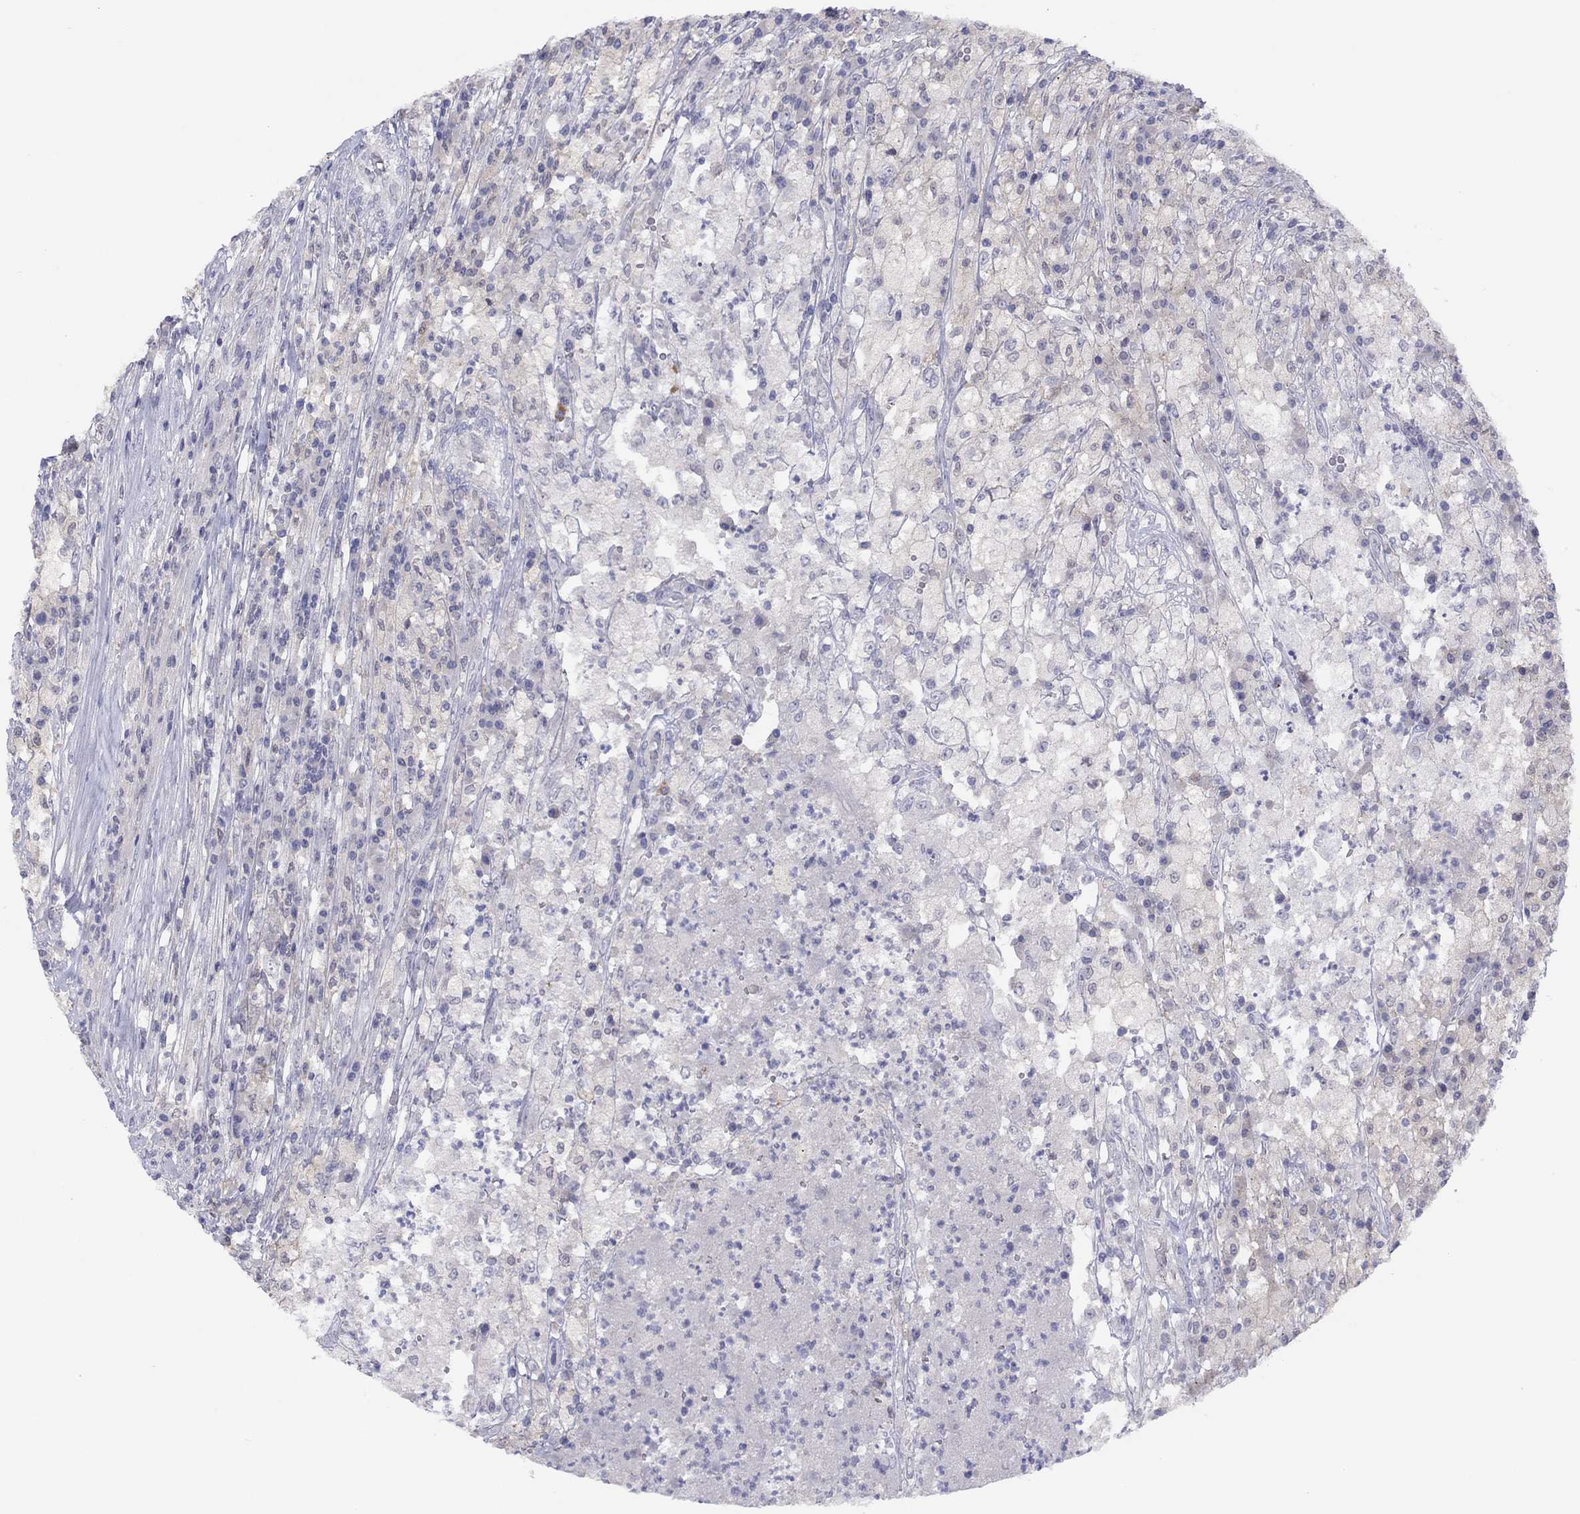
{"staining": {"intensity": "negative", "quantity": "none", "location": "none"}, "tissue": "testis cancer", "cell_type": "Tumor cells", "image_type": "cancer", "snomed": [{"axis": "morphology", "description": "Necrosis, NOS"}, {"axis": "morphology", "description": "Carcinoma, Embryonal, NOS"}, {"axis": "topography", "description": "Testis"}], "caption": "DAB immunohistochemical staining of testis cancer displays no significant positivity in tumor cells.", "gene": "CYP2B6", "patient": {"sex": "male", "age": 19}}